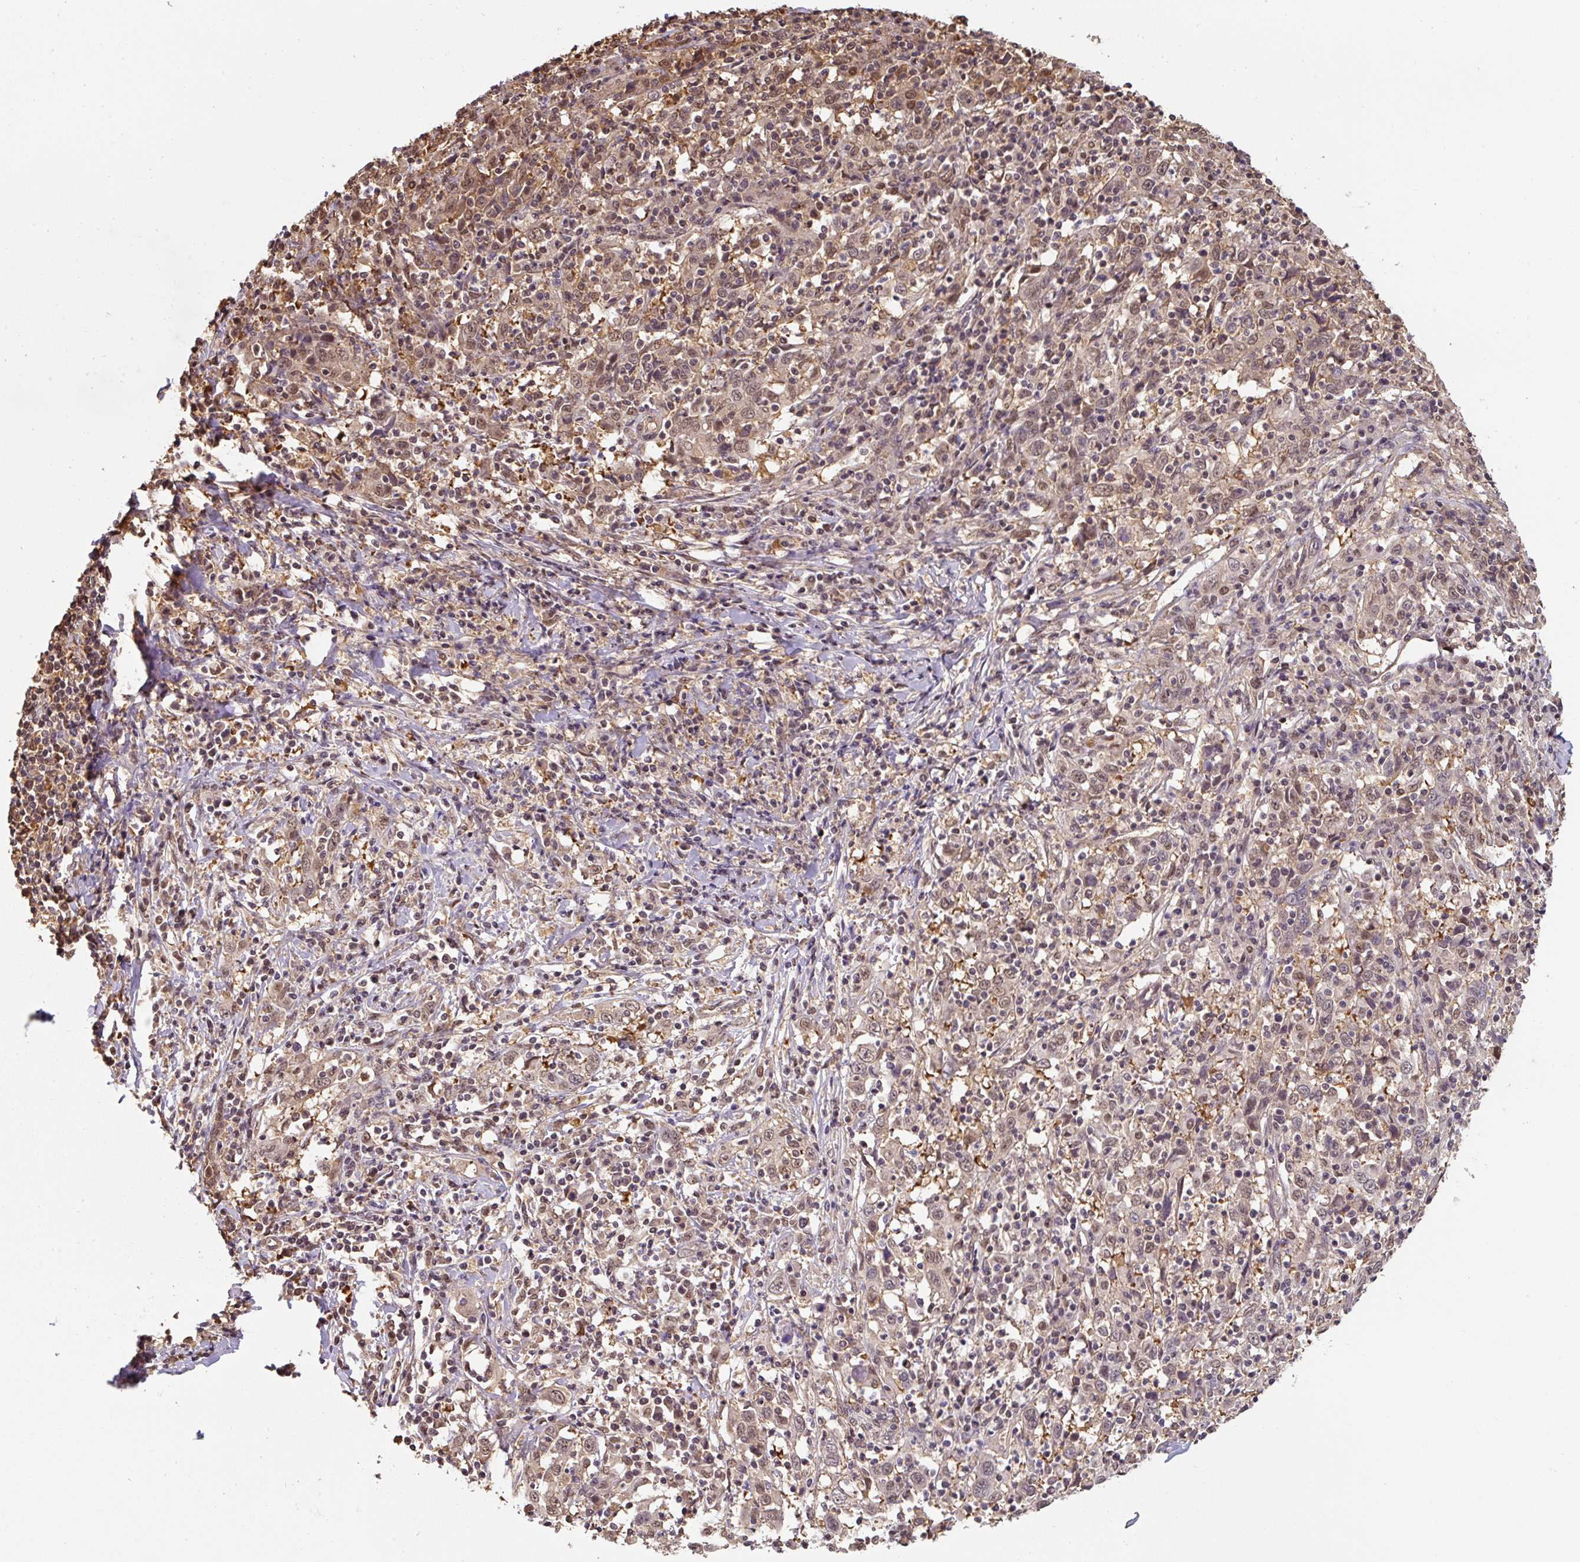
{"staining": {"intensity": "weak", "quantity": ">75%", "location": "cytoplasmic/membranous,nuclear"}, "tissue": "cervical cancer", "cell_type": "Tumor cells", "image_type": "cancer", "snomed": [{"axis": "morphology", "description": "Squamous cell carcinoma, NOS"}, {"axis": "topography", "description": "Cervix"}], "caption": "Cervical cancer stained for a protein (brown) displays weak cytoplasmic/membranous and nuclear positive staining in about >75% of tumor cells.", "gene": "ST13", "patient": {"sex": "female", "age": 46}}